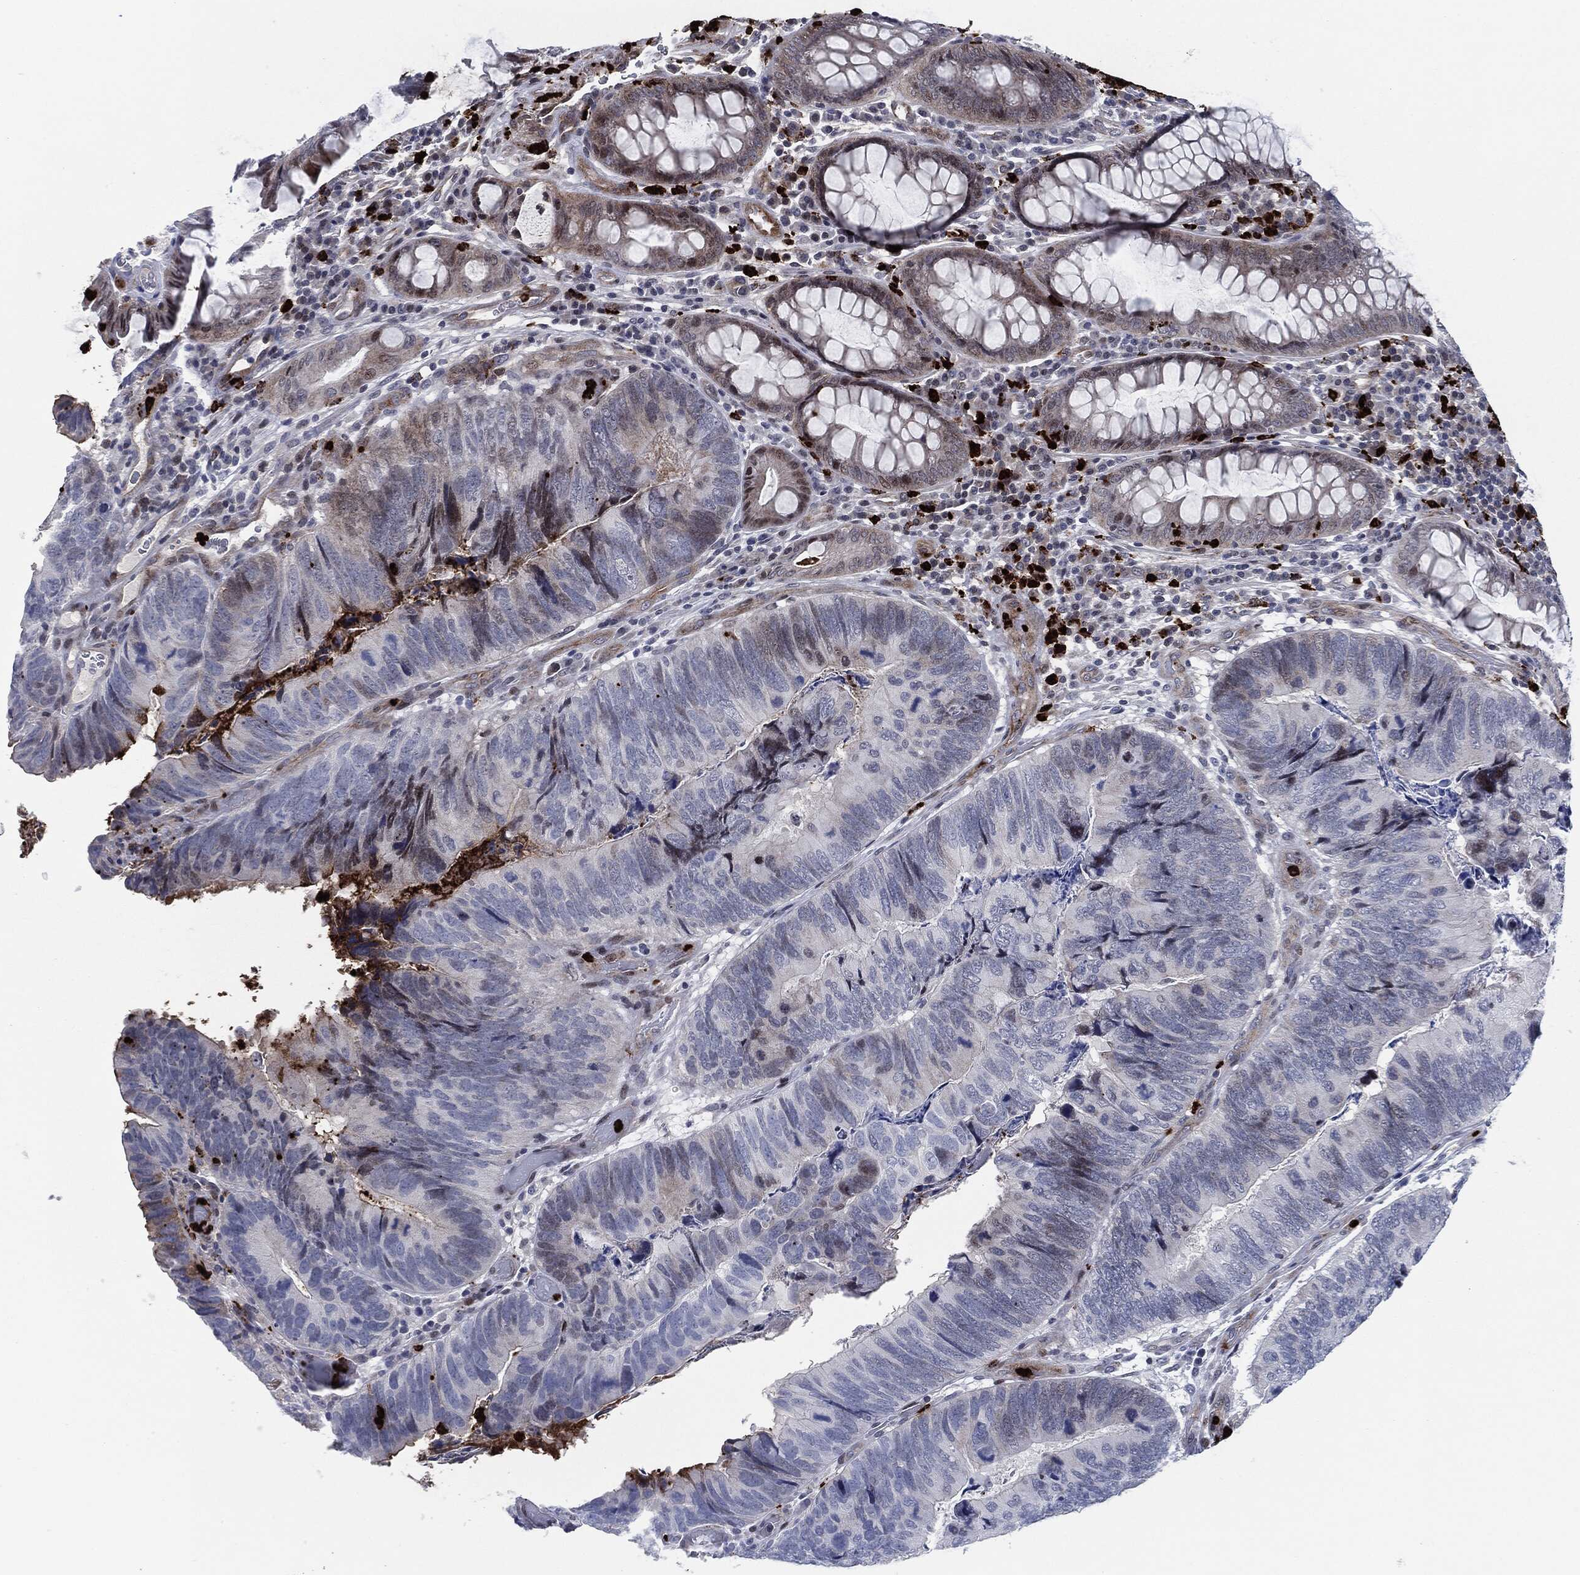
{"staining": {"intensity": "negative", "quantity": "none", "location": "none"}, "tissue": "colorectal cancer", "cell_type": "Tumor cells", "image_type": "cancer", "snomed": [{"axis": "morphology", "description": "Adenocarcinoma, NOS"}, {"axis": "topography", "description": "Colon"}], "caption": "This is an immunohistochemistry histopathology image of human adenocarcinoma (colorectal). There is no positivity in tumor cells.", "gene": "MPO", "patient": {"sex": "female", "age": 67}}